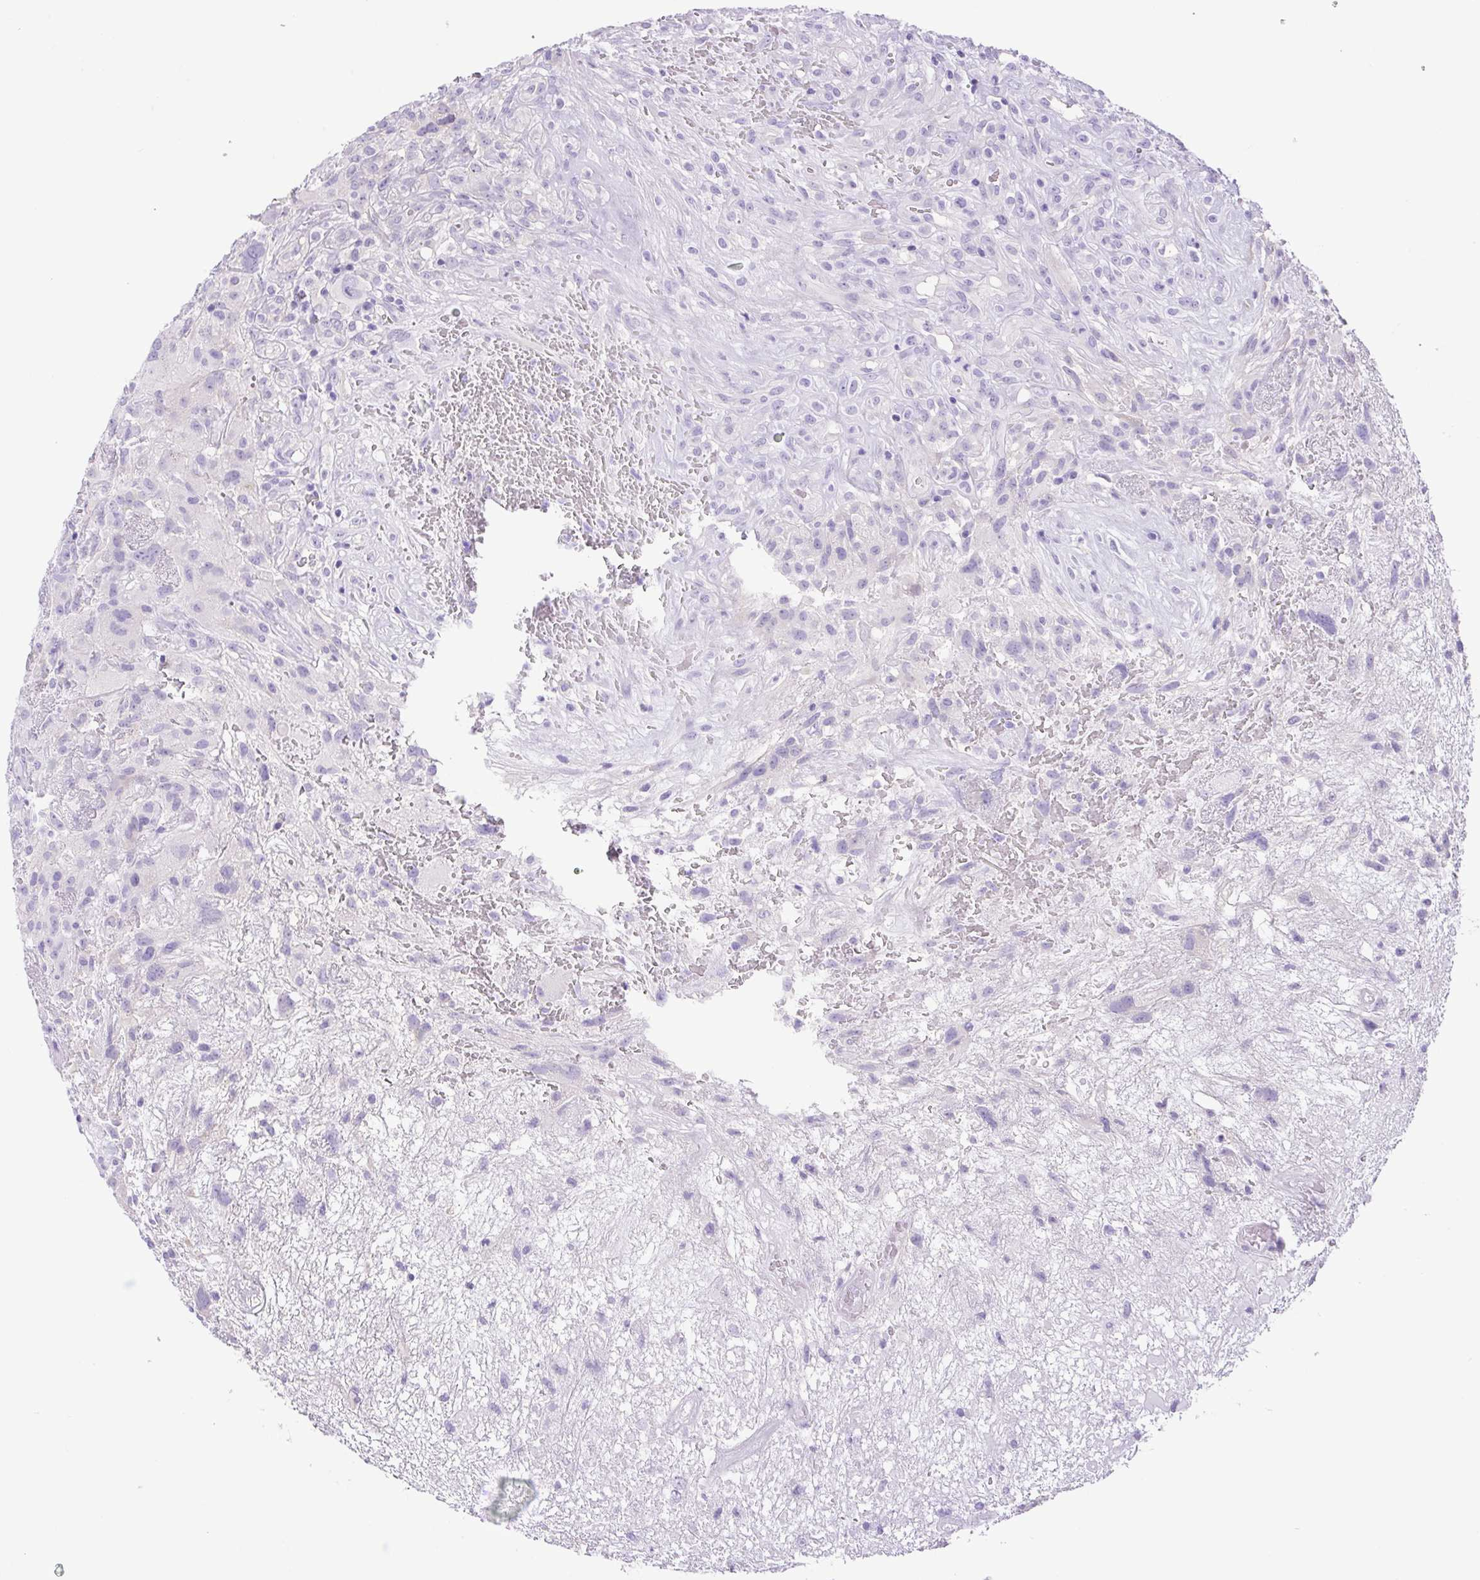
{"staining": {"intensity": "negative", "quantity": "none", "location": "none"}, "tissue": "glioma", "cell_type": "Tumor cells", "image_type": "cancer", "snomed": [{"axis": "morphology", "description": "Glioma, malignant, High grade"}, {"axis": "topography", "description": "Brain"}], "caption": "This is an IHC image of human high-grade glioma (malignant). There is no expression in tumor cells.", "gene": "CDSN", "patient": {"sex": "male", "age": 46}}